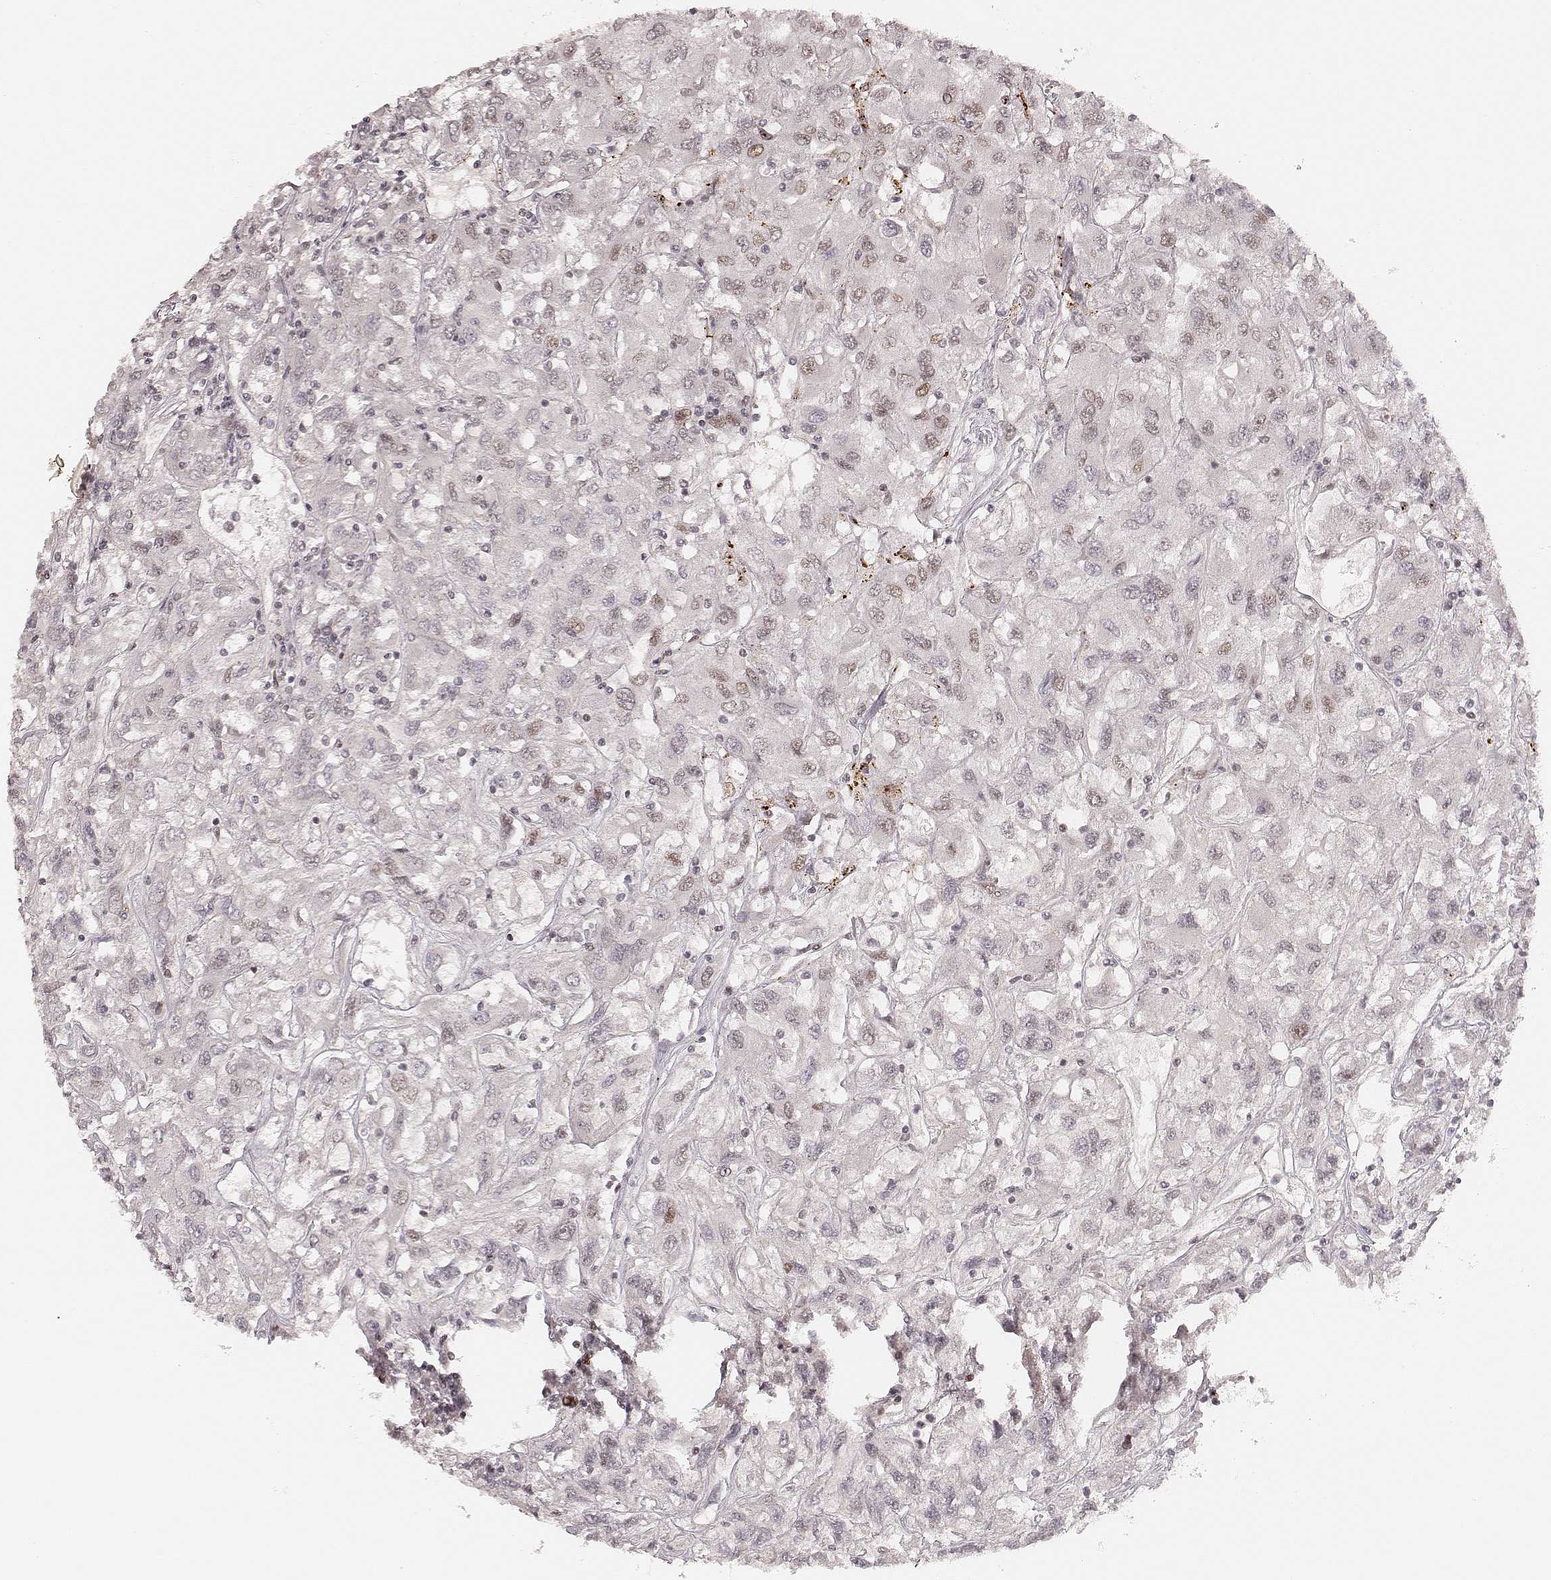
{"staining": {"intensity": "moderate", "quantity": "<25%", "location": "nuclear"}, "tissue": "renal cancer", "cell_type": "Tumor cells", "image_type": "cancer", "snomed": [{"axis": "morphology", "description": "Adenocarcinoma, NOS"}, {"axis": "topography", "description": "Kidney"}], "caption": "An immunohistochemistry photomicrograph of tumor tissue is shown. Protein staining in brown highlights moderate nuclear positivity in renal adenocarcinoma within tumor cells. The protein of interest is stained brown, and the nuclei are stained in blue (DAB (3,3'-diaminobenzidine) IHC with brightfield microscopy, high magnification).", "gene": "HNRNPC", "patient": {"sex": "female", "age": 76}}